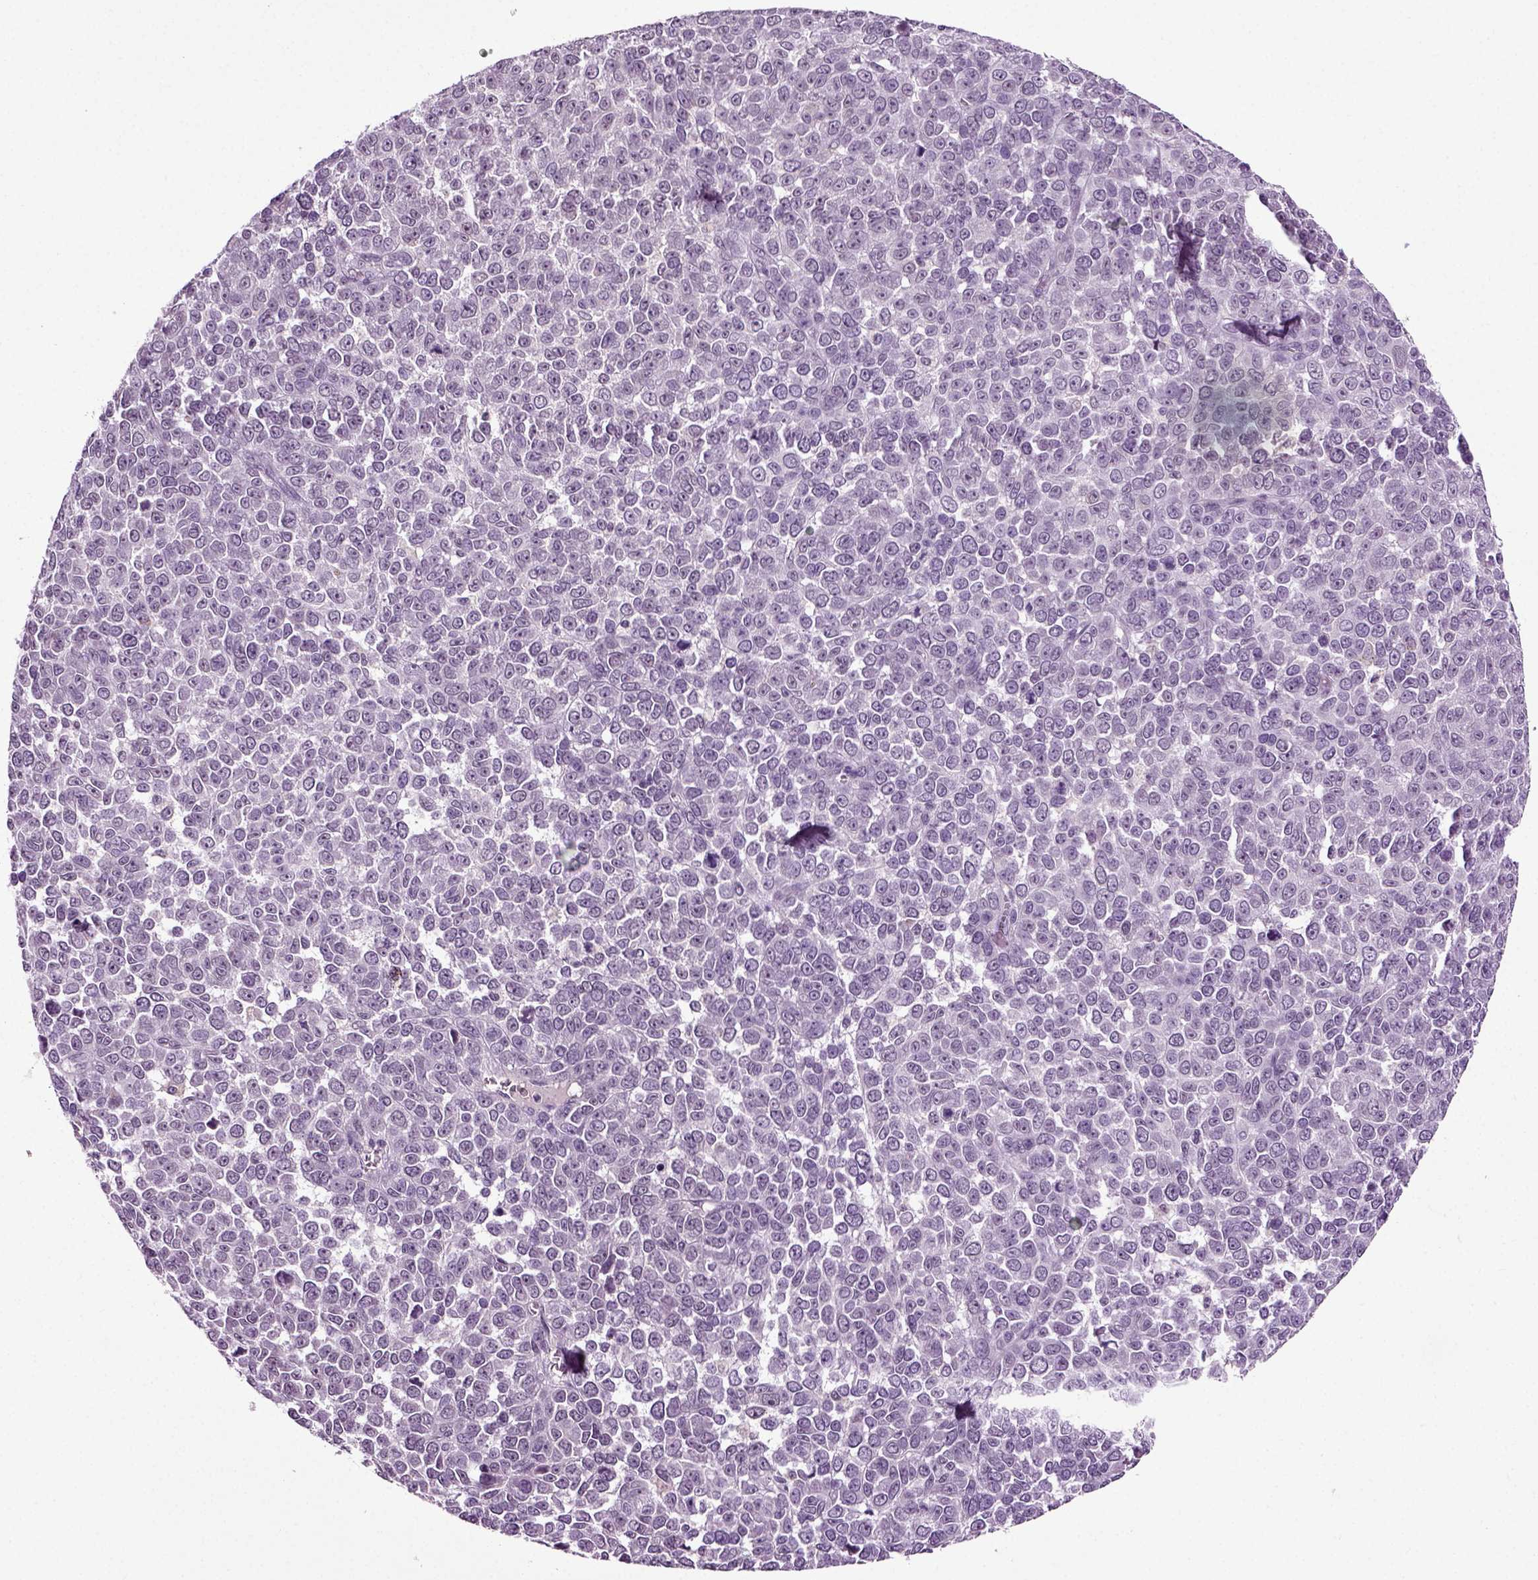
{"staining": {"intensity": "negative", "quantity": "none", "location": "none"}, "tissue": "melanoma", "cell_type": "Tumor cells", "image_type": "cancer", "snomed": [{"axis": "morphology", "description": "Malignant melanoma, NOS"}, {"axis": "topography", "description": "Skin"}], "caption": "The histopathology image displays no staining of tumor cells in melanoma.", "gene": "SPATA17", "patient": {"sex": "female", "age": 95}}